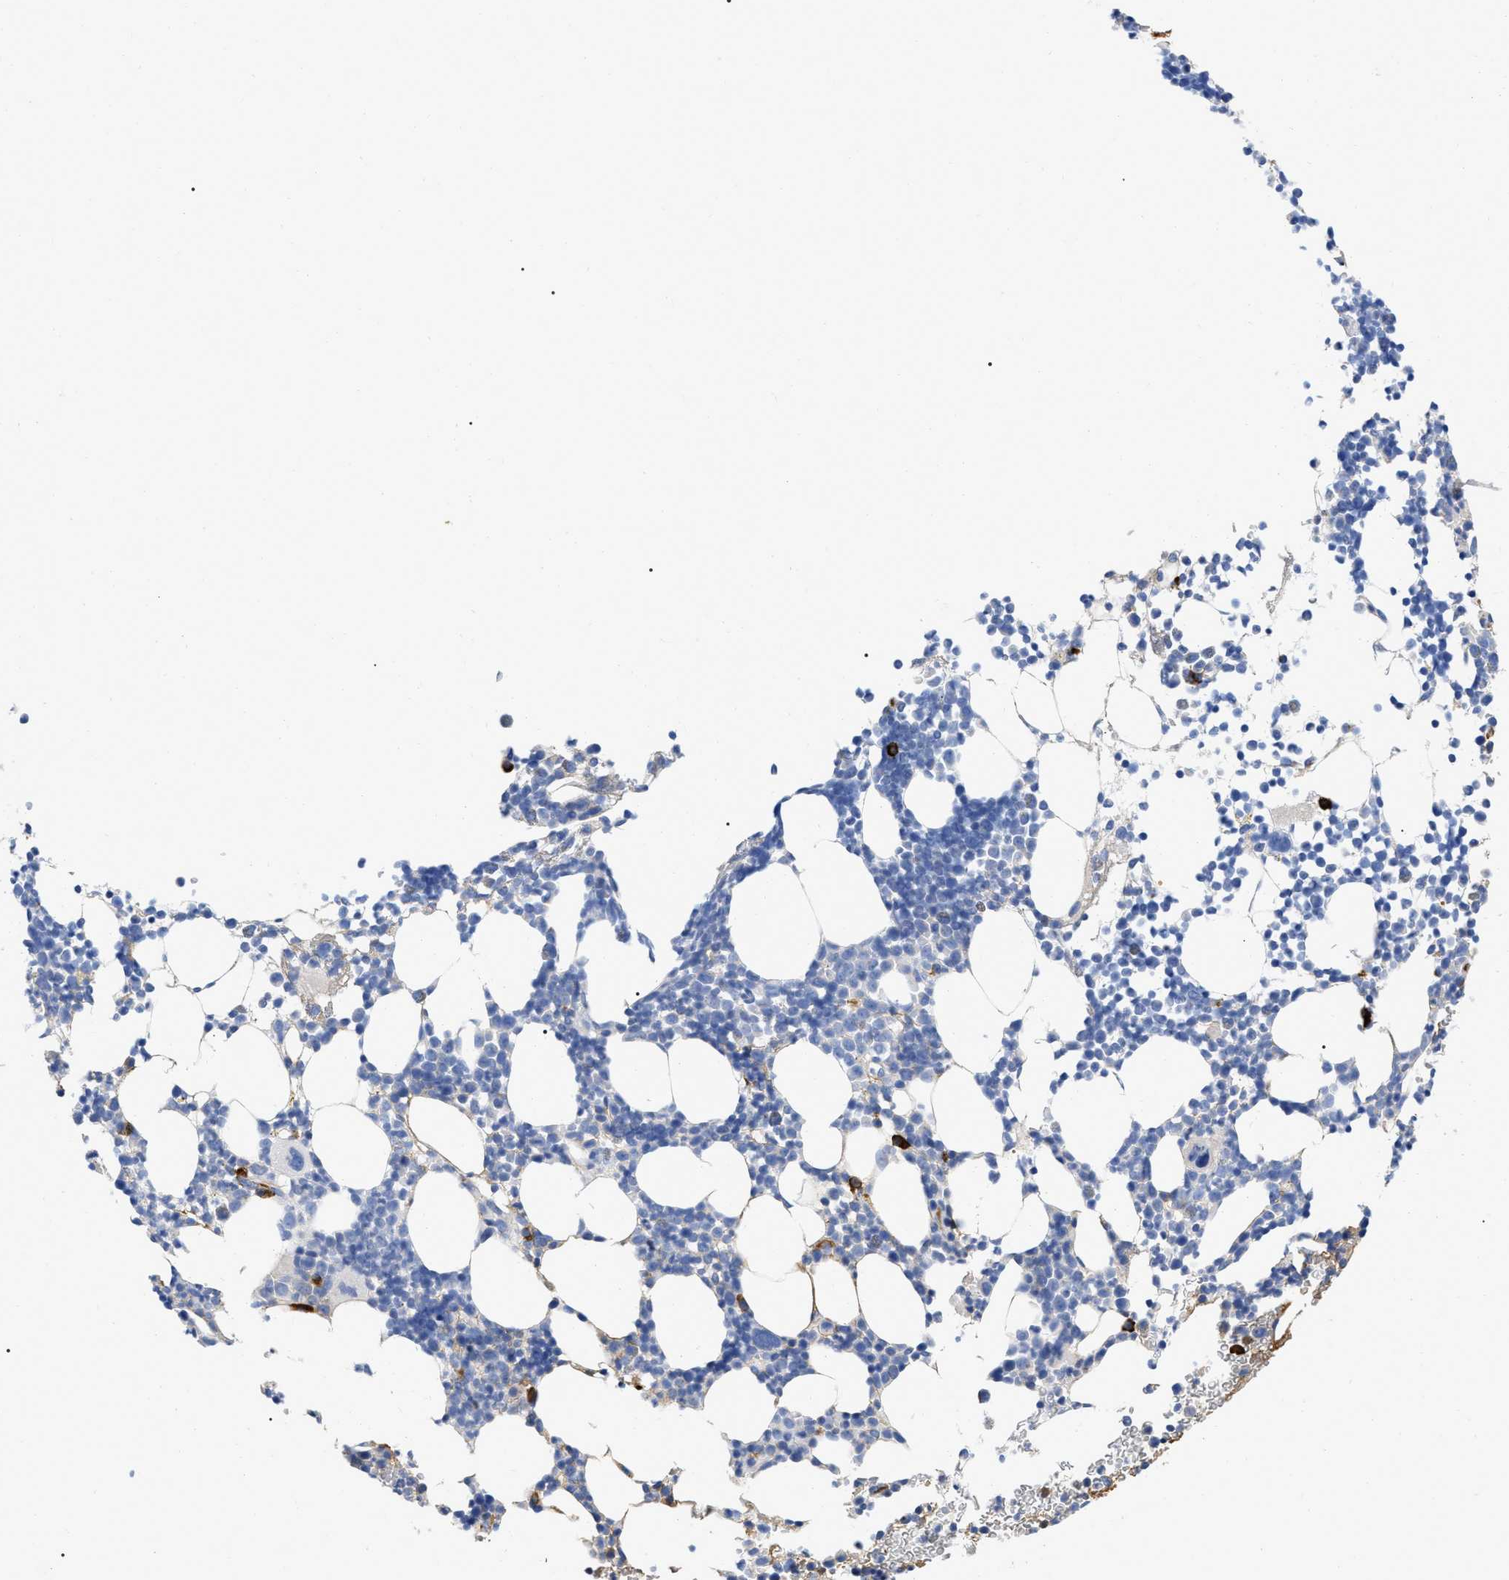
{"staining": {"intensity": "moderate", "quantity": "<25%", "location": "cytoplasmic/membranous"}, "tissue": "bone marrow", "cell_type": "Hematopoietic cells", "image_type": "normal", "snomed": [{"axis": "morphology", "description": "Normal tissue, NOS"}, {"axis": "morphology", "description": "Inflammation, NOS"}, {"axis": "topography", "description": "Bone marrow"}], "caption": "Human bone marrow stained for a protein (brown) demonstrates moderate cytoplasmic/membranous positive expression in approximately <25% of hematopoietic cells.", "gene": "IGHV5", "patient": {"sex": "female", "age": 67}}